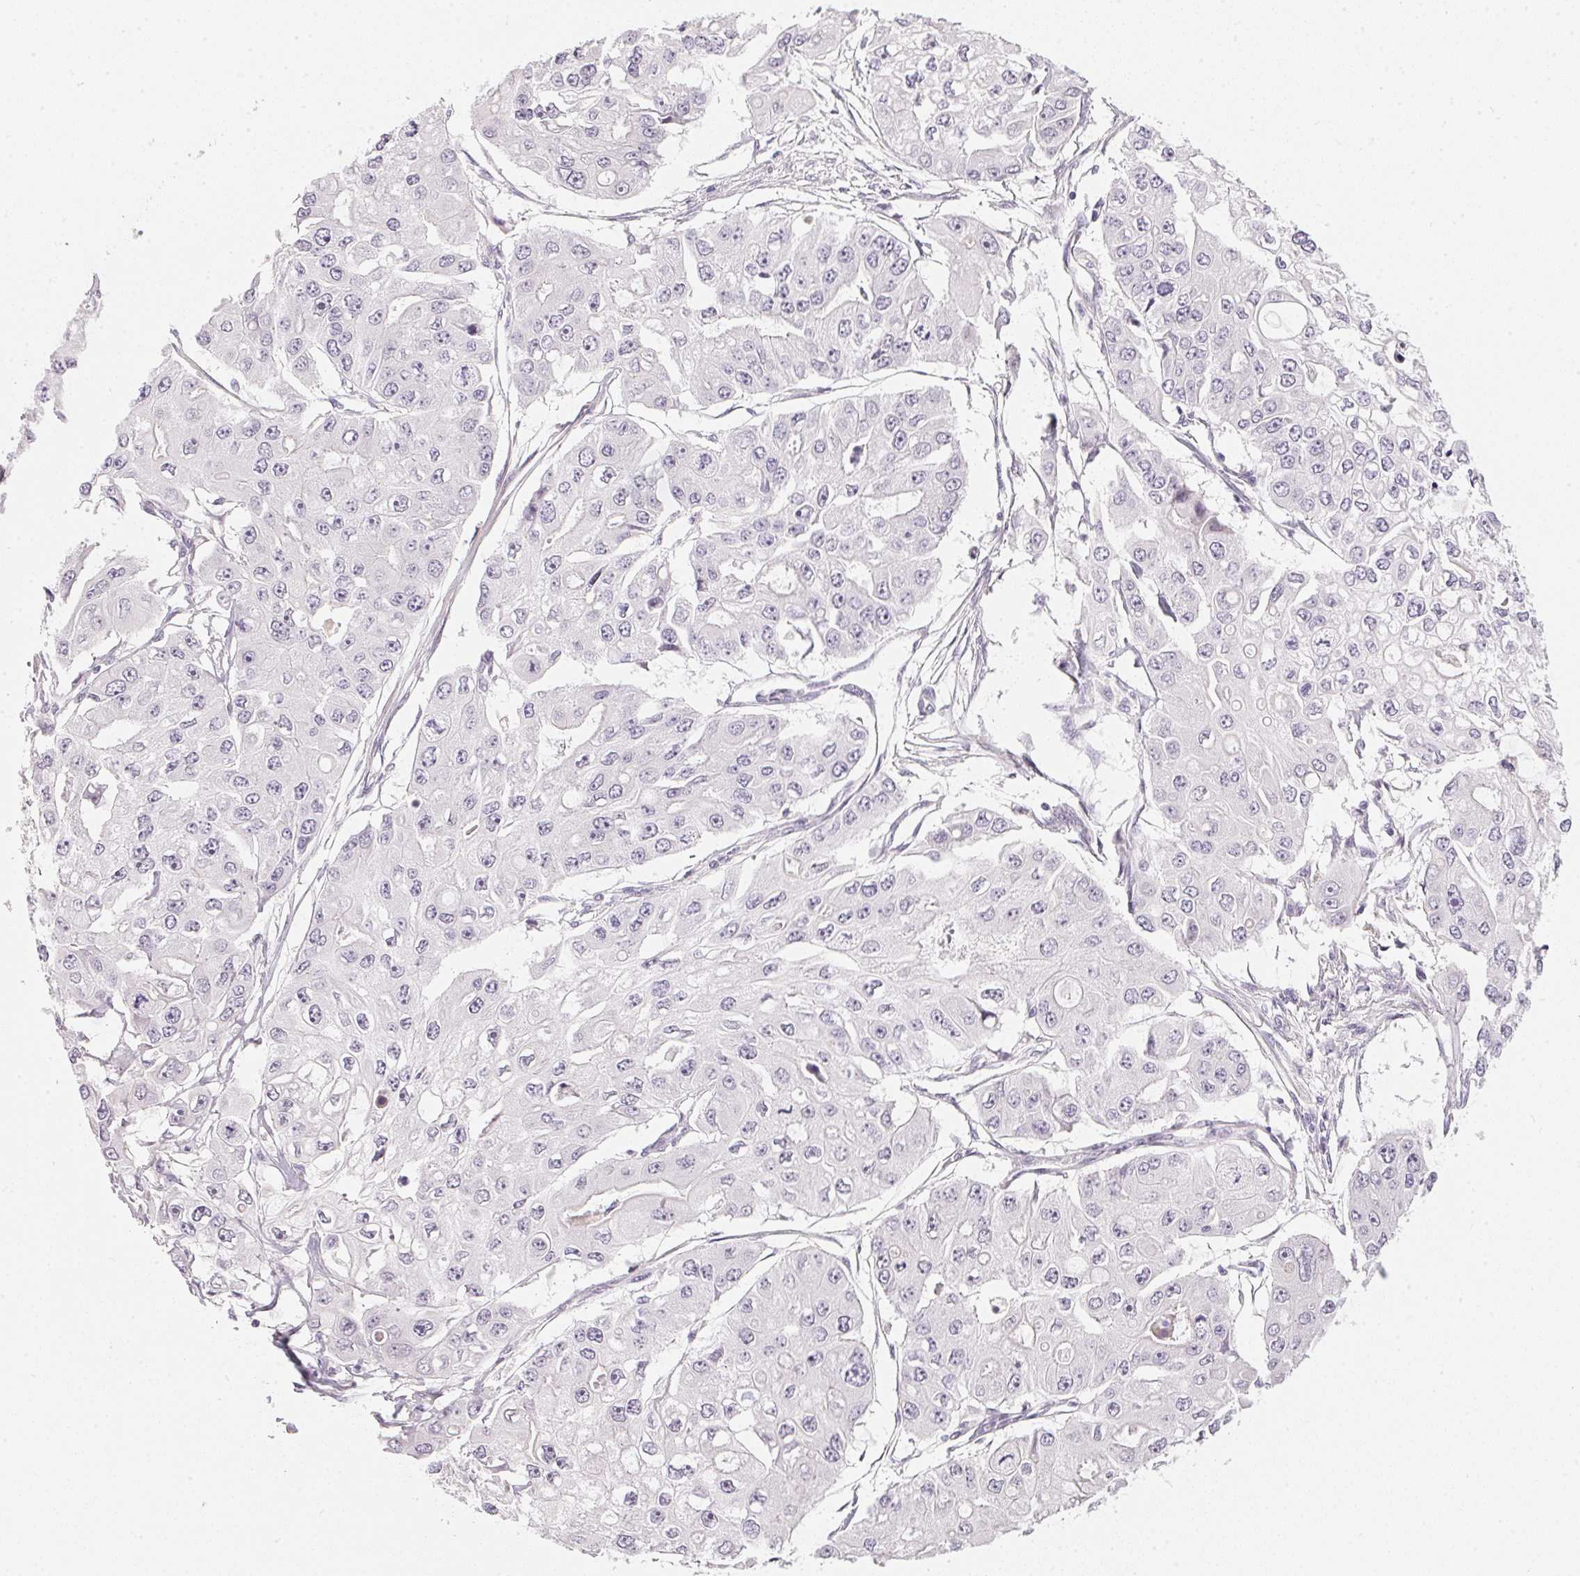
{"staining": {"intensity": "negative", "quantity": "none", "location": "none"}, "tissue": "ovarian cancer", "cell_type": "Tumor cells", "image_type": "cancer", "snomed": [{"axis": "morphology", "description": "Cystadenocarcinoma, serous, NOS"}, {"axis": "topography", "description": "Ovary"}], "caption": "Tumor cells are negative for brown protein staining in ovarian serous cystadenocarcinoma.", "gene": "GDAP1L1", "patient": {"sex": "female", "age": 56}}